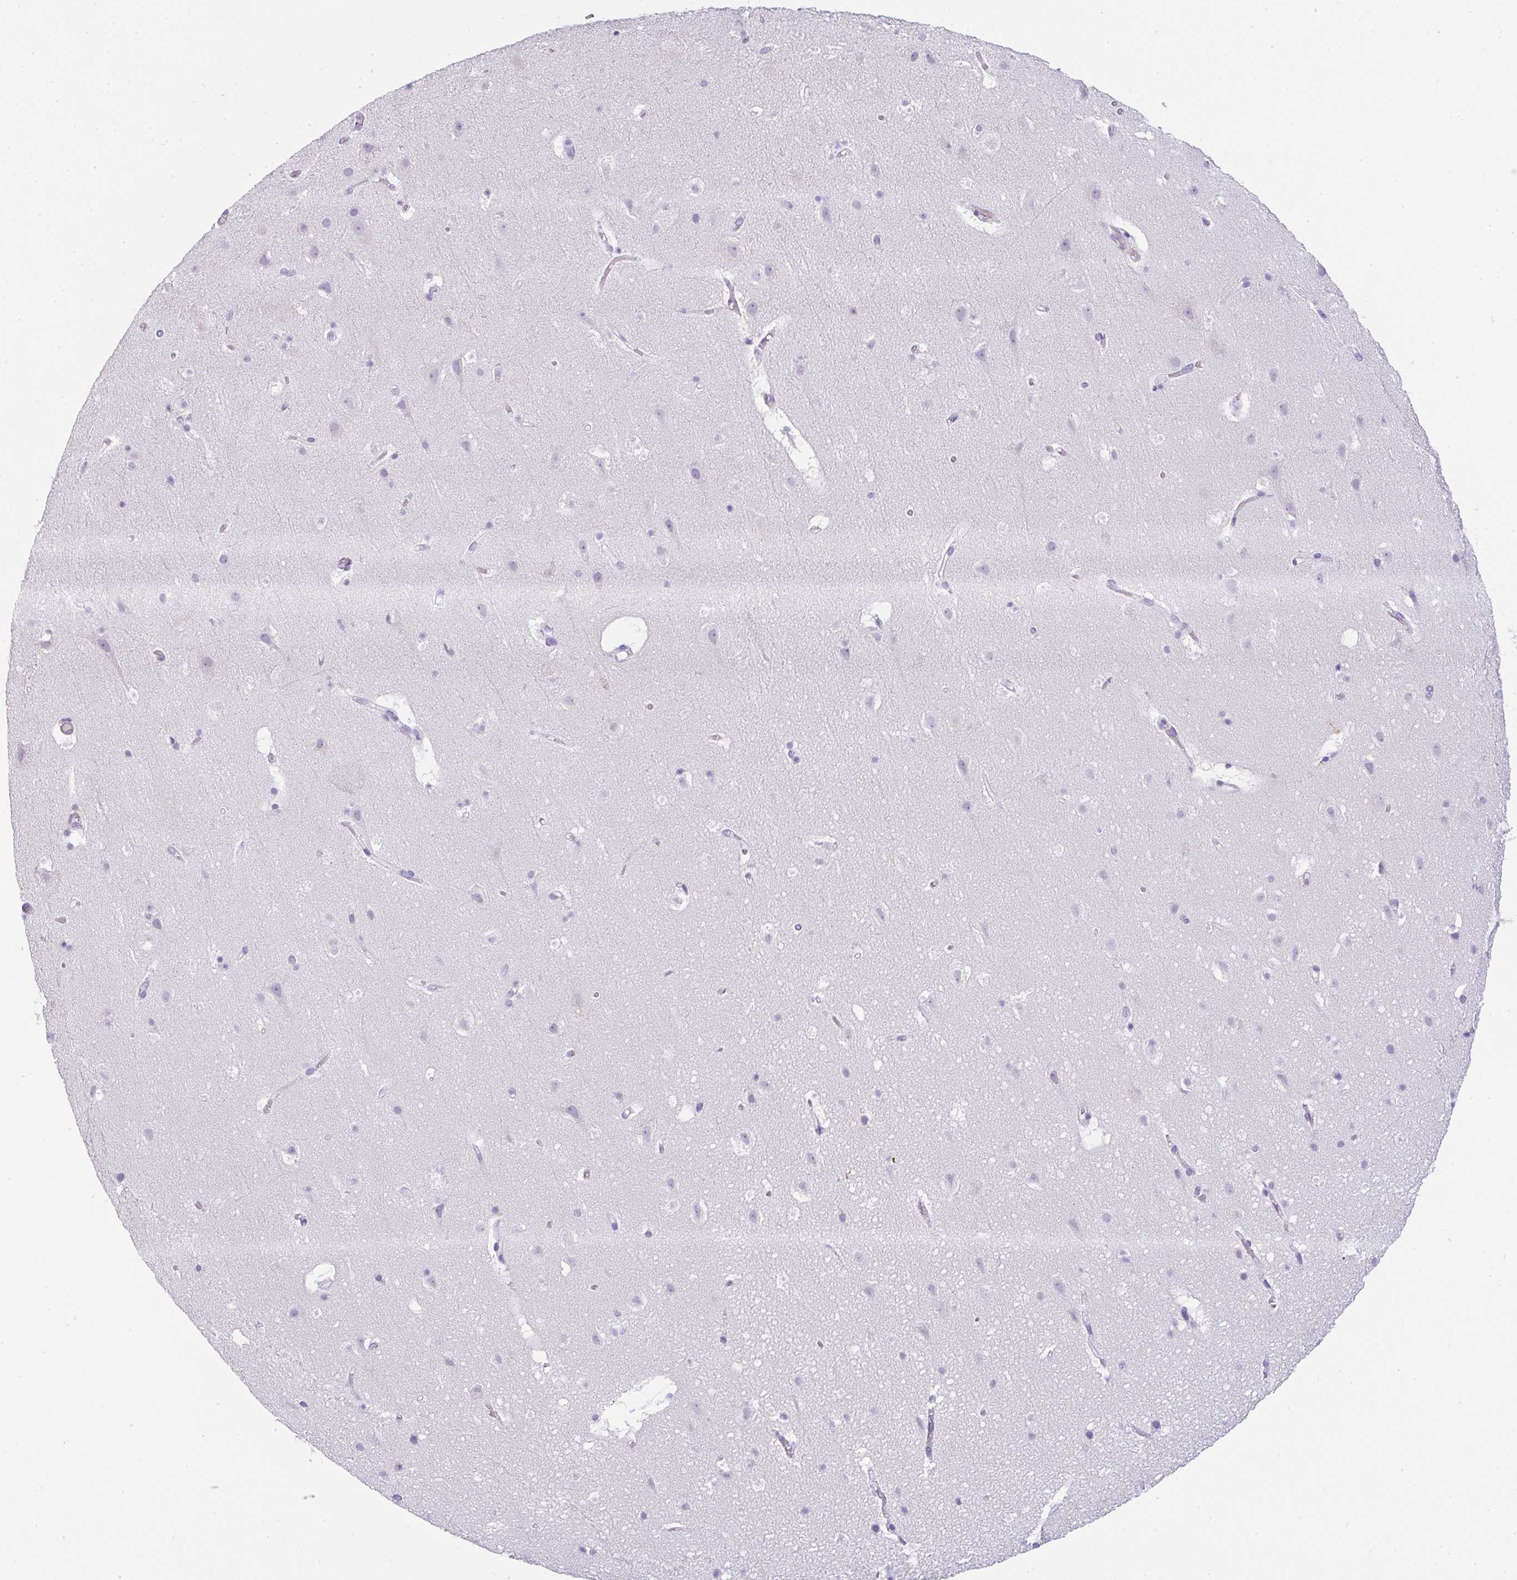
{"staining": {"intensity": "negative", "quantity": "none", "location": "none"}, "tissue": "cerebral cortex", "cell_type": "Endothelial cells", "image_type": "normal", "snomed": [{"axis": "morphology", "description": "Normal tissue, NOS"}, {"axis": "topography", "description": "Cerebral cortex"}], "caption": "Endothelial cells show no significant protein expression in normal cerebral cortex.", "gene": "LPAR4", "patient": {"sex": "female", "age": 42}}